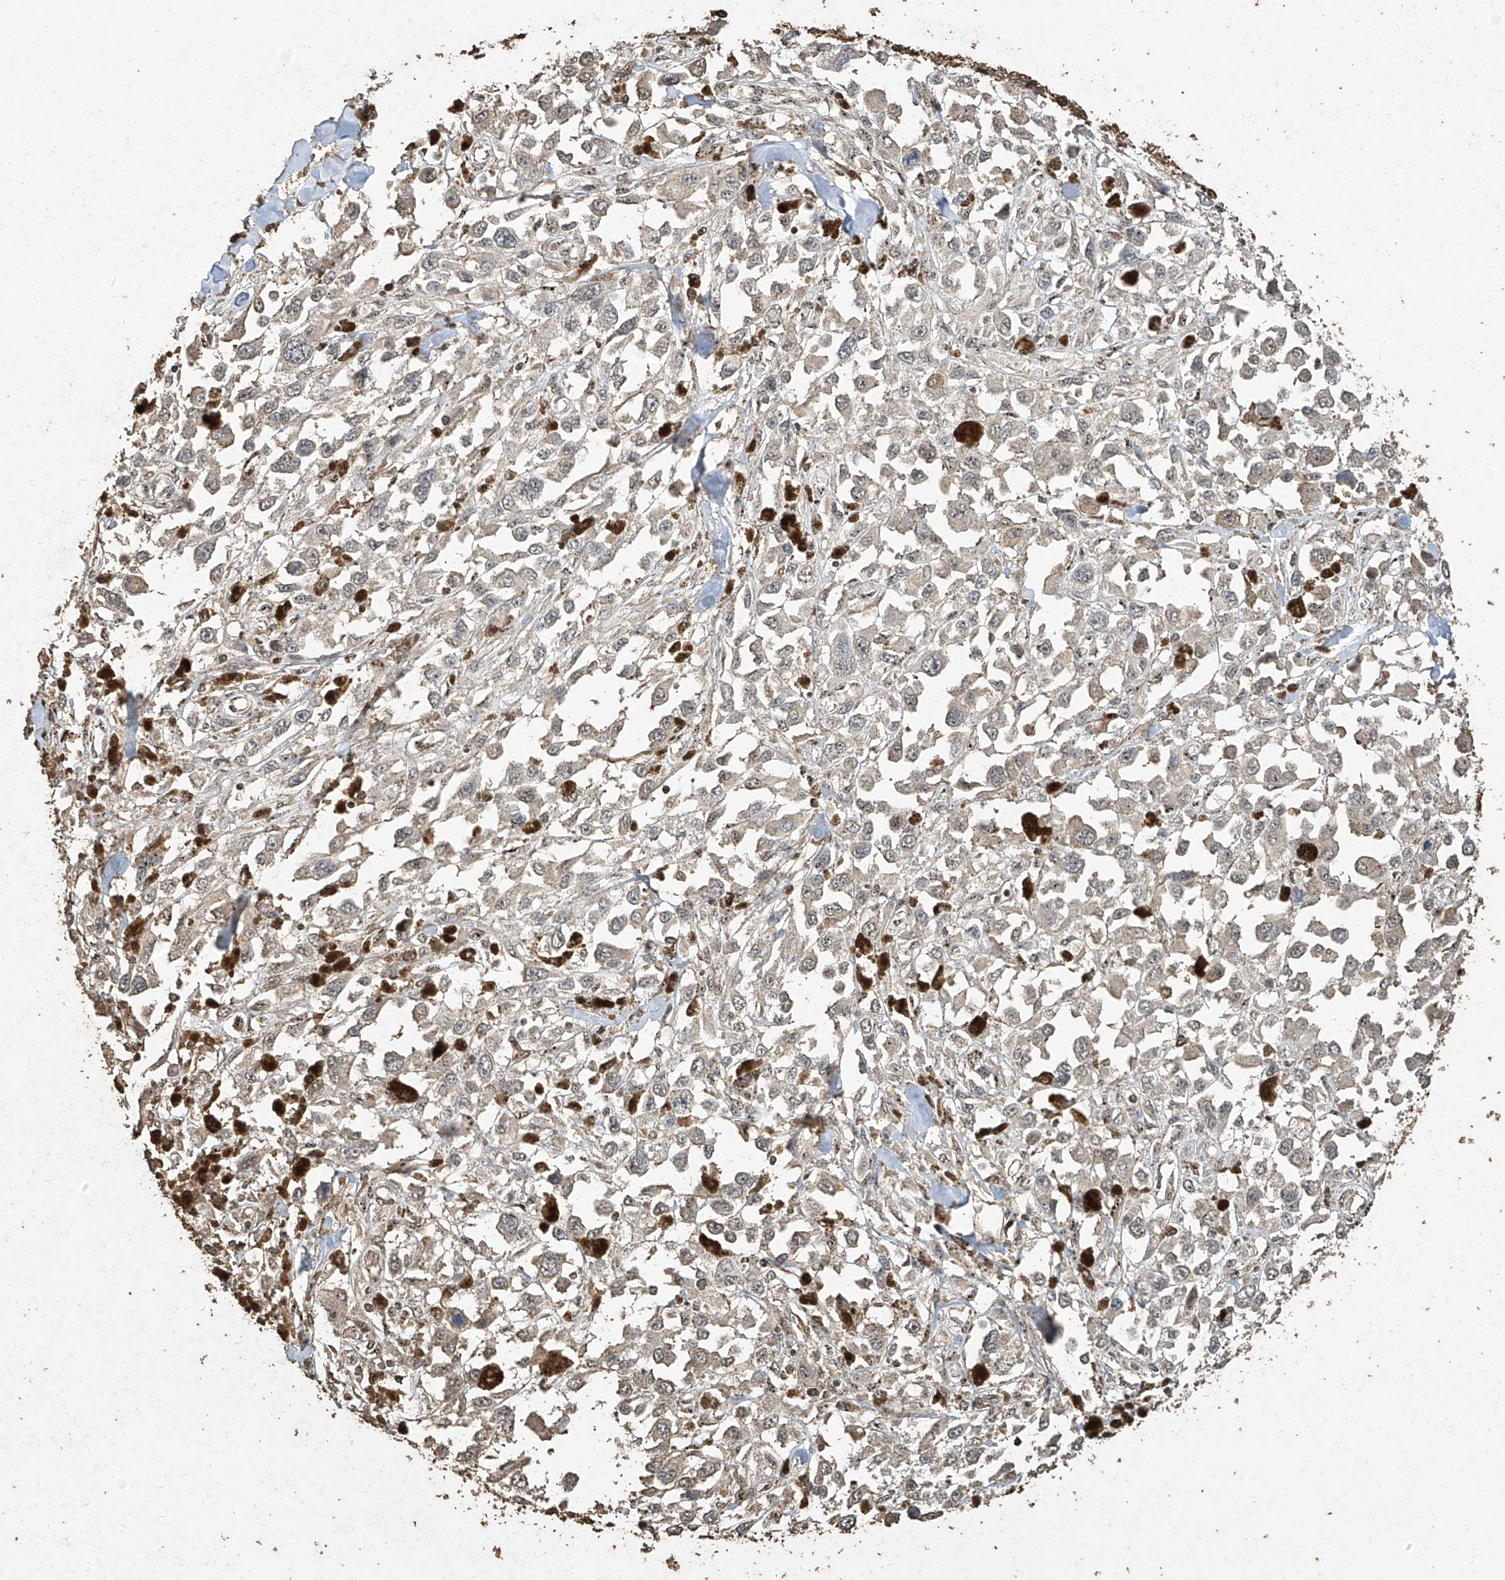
{"staining": {"intensity": "negative", "quantity": "none", "location": "none"}, "tissue": "melanoma", "cell_type": "Tumor cells", "image_type": "cancer", "snomed": [{"axis": "morphology", "description": "Malignant melanoma, Metastatic site"}, {"axis": "topography", "description": "Lymph node"}], "caption": "Immunohistochemistry of malignant melanoma (metastatic site) shows no expression in tumor cells.", "gene": "ERBB3", "patient": {"sex": "male", "age": 59}}